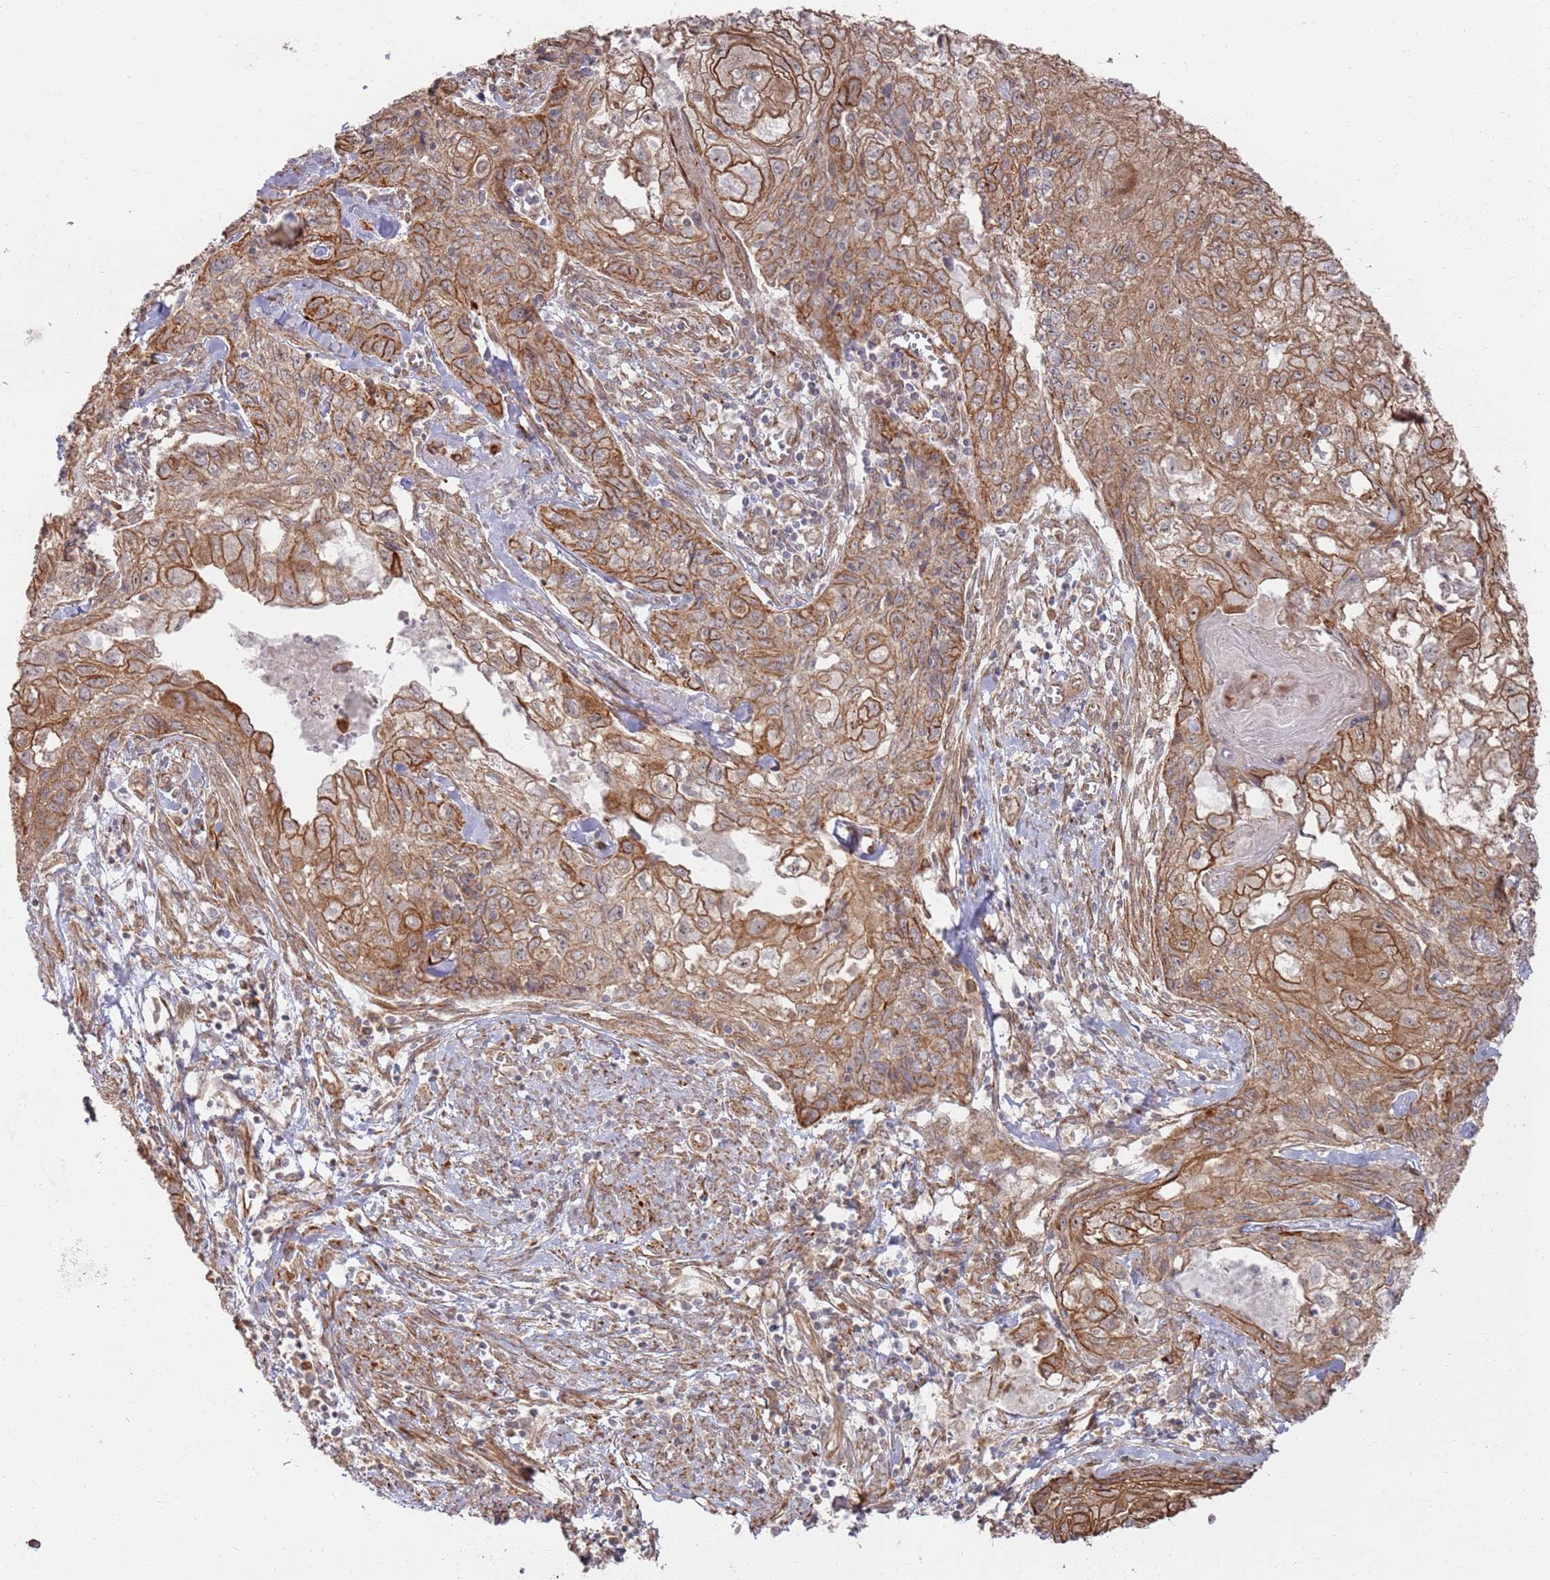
{"staining": {"intensity": "moderate", "quantity": ">75%", "location": "cytoplasmic/membranous"}, "tissue": "cervical cancer", "cell_type": "Tumor cells", "image_type": "cancer", "snomed": [{"axis": "morphology", "description": "Squamous cell carcinoma, NOS"}, {"axis": "topography", "description": "Cervix"}], "caption": "Tumor cells demonstrate medium levels of moderate cytoplasmic/membranous staining in approximately >75% of cells in human cervical cancer.", "gene": "PHF21A", "patient": {"sex": "female", "age": 67}}